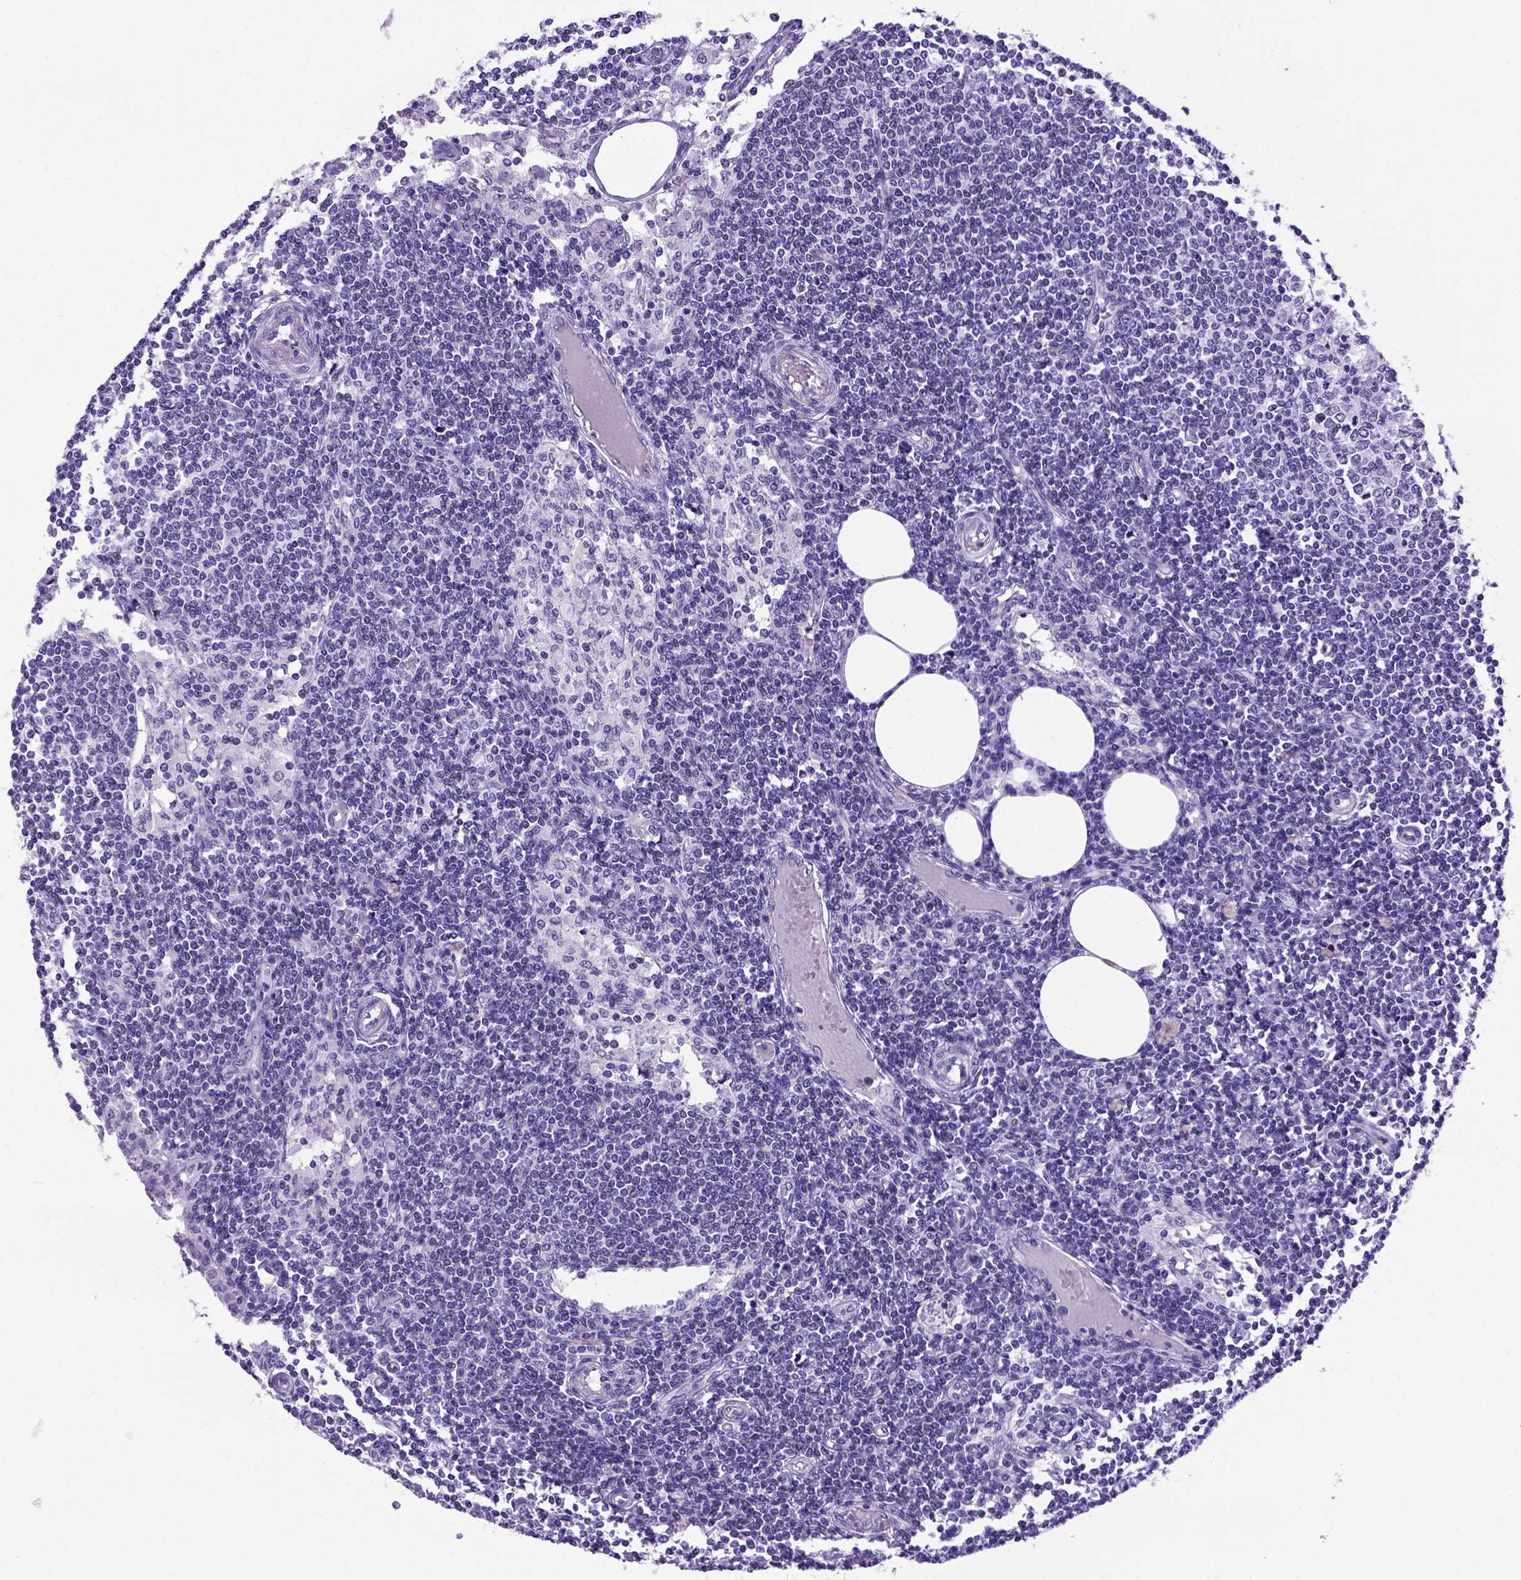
{"staining": {"intensity": "negative", "quantity": "none", "location": "none"}, "tissue": "lymph node", "cell_type": "Germinal center cells", "image_type": "normal", "snomed": [{"axis": "morphology", "description": "Normal tissue, NOS"}, {"axis": "topography", "description": "Lymph node"}], "caption": "Lymph node was stained to show a protein in brown. There is no significant expression in germinal center cells. (Stains: DAB (3,3'-diaminobenzidine) immunohistochemistry (IHC) with hematoxylin counter stain, Microscopy: brightfield microscopy at high magnification).", "gene": "ADAM12", "patient": {"sex": "female", "age": 69}}